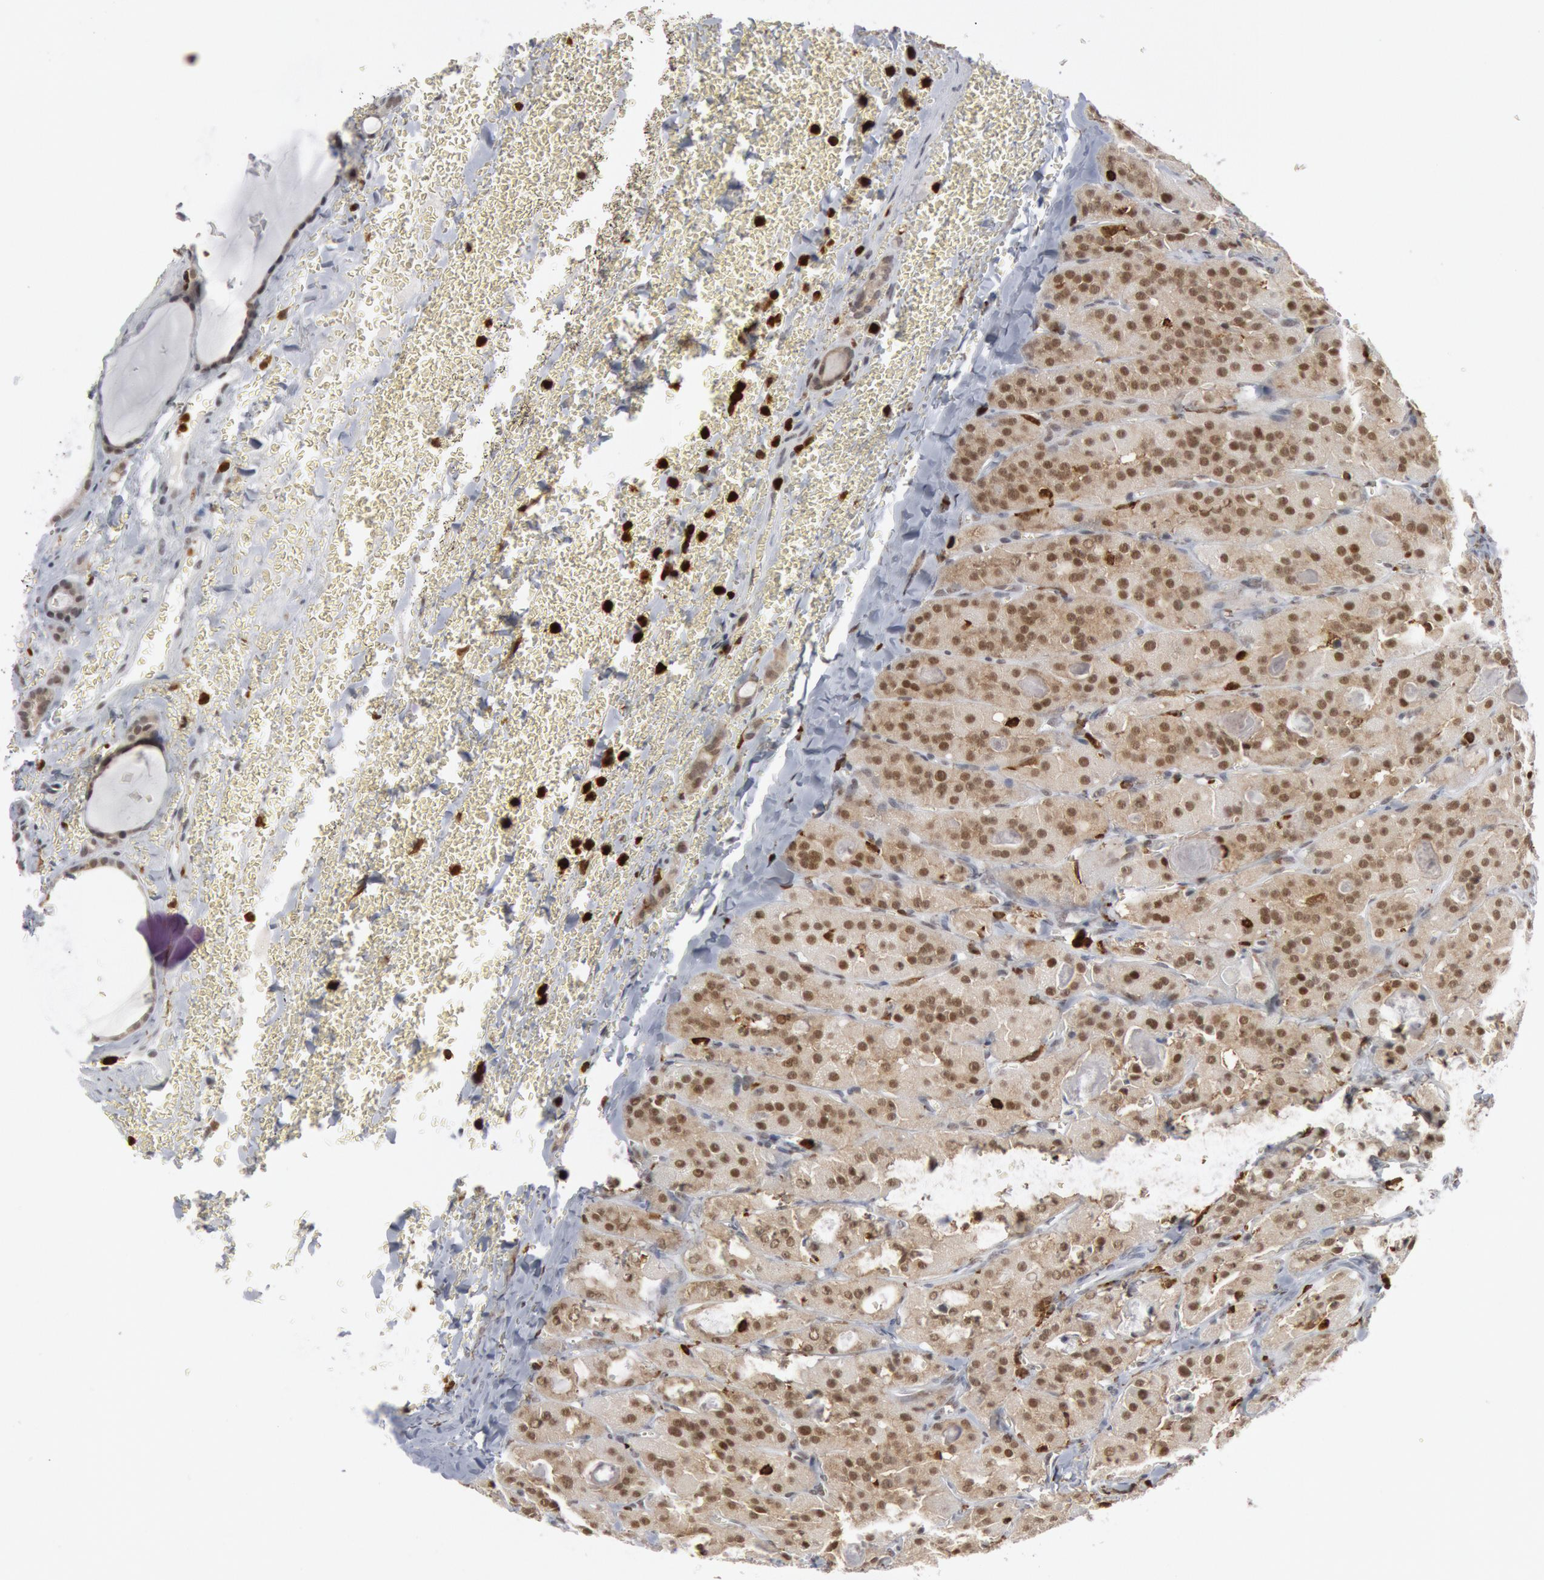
{"staining": {"intensity": "moderate", "quantity": ">75%", "location": "cytoplasmic/membranous,nuclear"}, "tissue": "thyroid cancer", "cell_type": "Tumor cells", "image_type": "cancer", "snomed": [{"axis": "morphology", "description": "Carcinoma, NOS"}, {"axis": "topography", "description": "Thyroid gland"}], "caption": "Brown immunohistochemical staining in thyroid cancer (carcinoma) demonstrates moderate cytoplasmic/membranous and nuclear positivity in approximately >75% of tumor cells.", "gene": "PTPN6", "patient": {"sex": "male", "age": 76}}